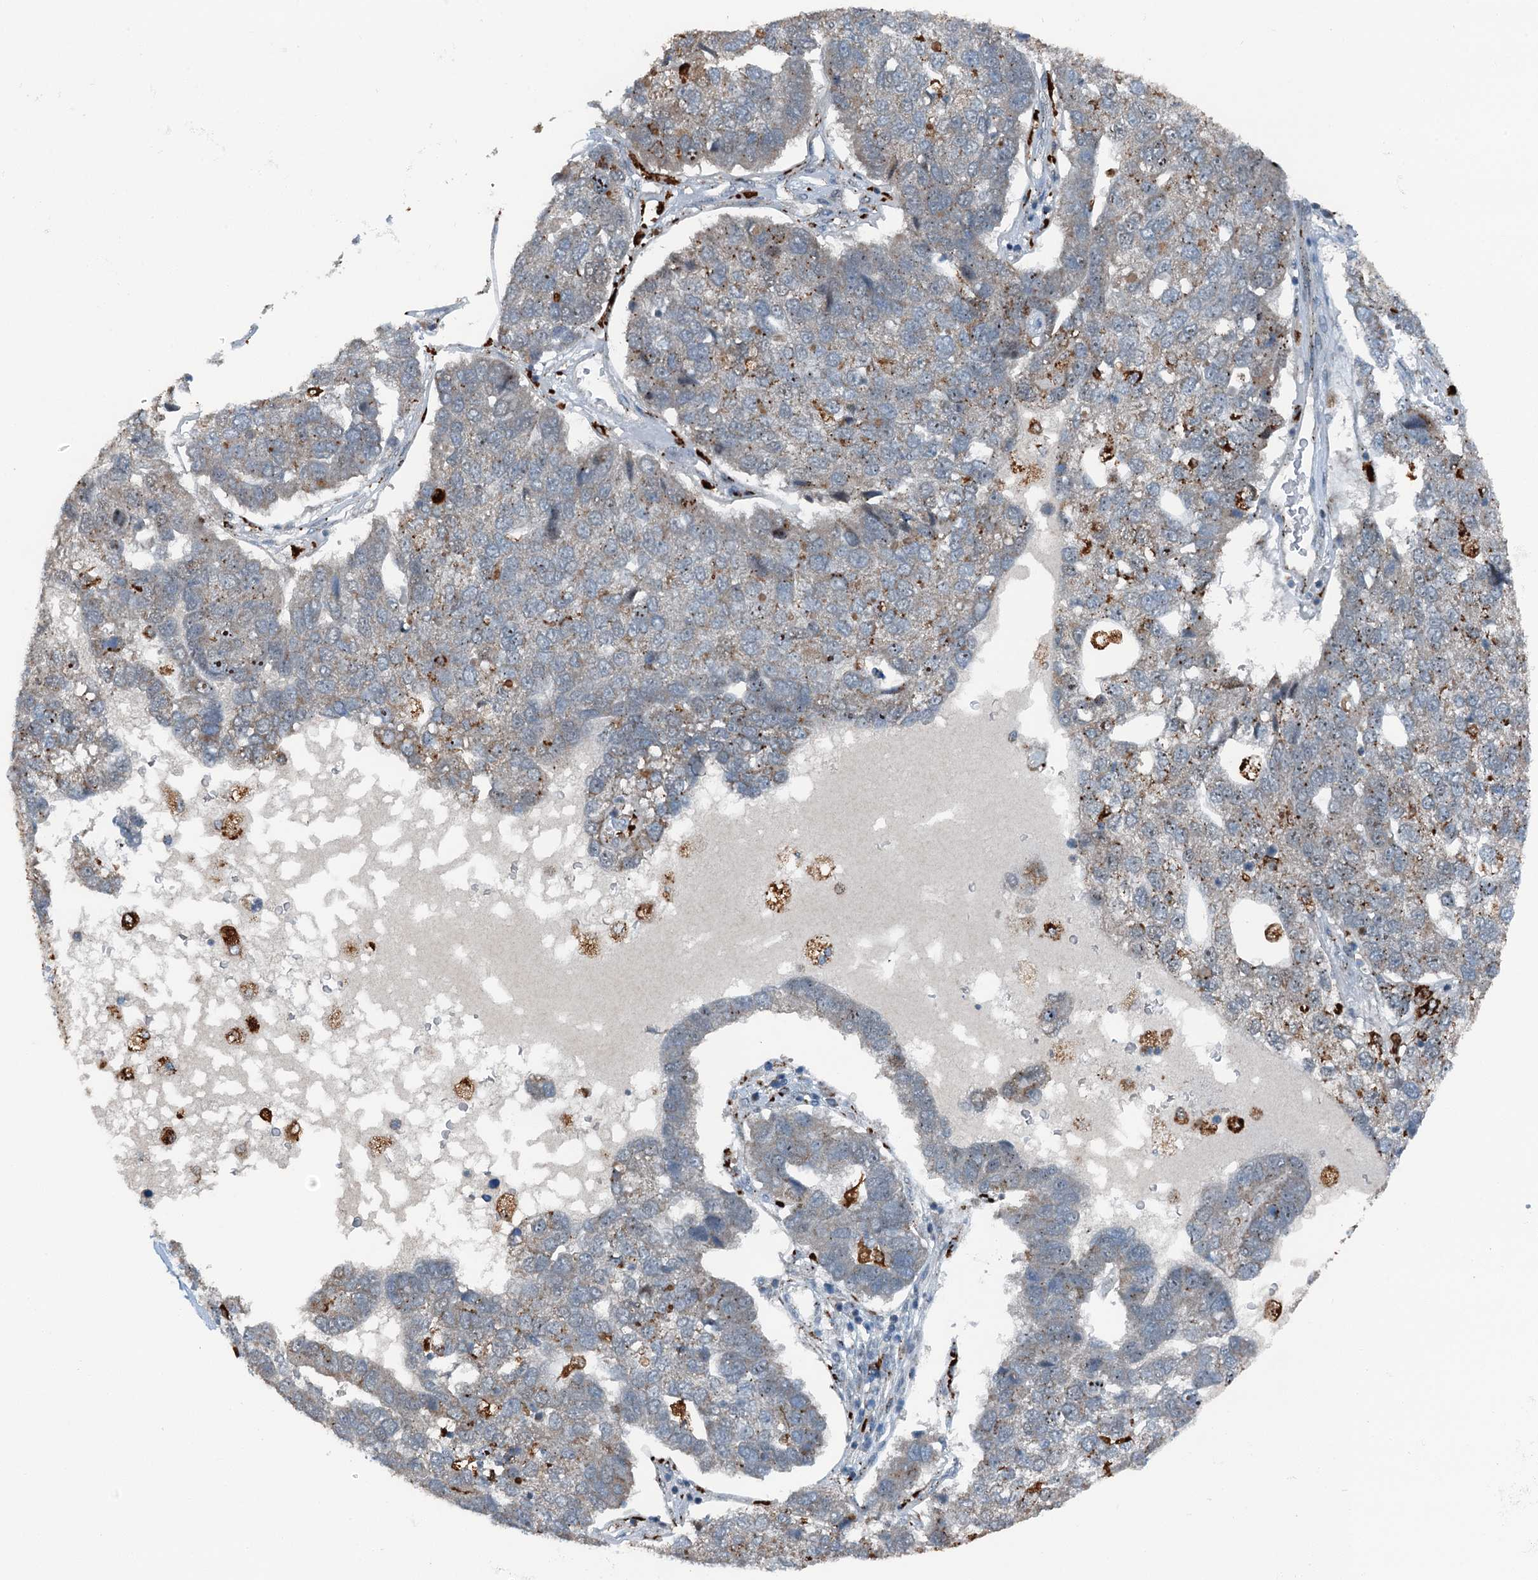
{"staining": {"intensity": "weak", "quantity": "25%-75%", "location": "cytoplasmic/membranous"}, "tissue": "pancreatic cancer", "cell_type": "Tumor cells", "image_type": "cancer", "snomed": [{"axis": "morphology", "description": "Adenocarcinoma, NOS"}, {"axis": "topography", "description": "Pancreas"}], "caption": "A low amount of weak cytoplasmic/membranous staining is seen in about 25%-75% of tumor cells in pancreatic adenocarcinoma tissue. (DAB (3,3'-diaminobenzidine) IHC, brown staining for protein, blue staining for nuclei).", "gene": "BMERB1", "patient": {"sex": "female", "age": 61}}